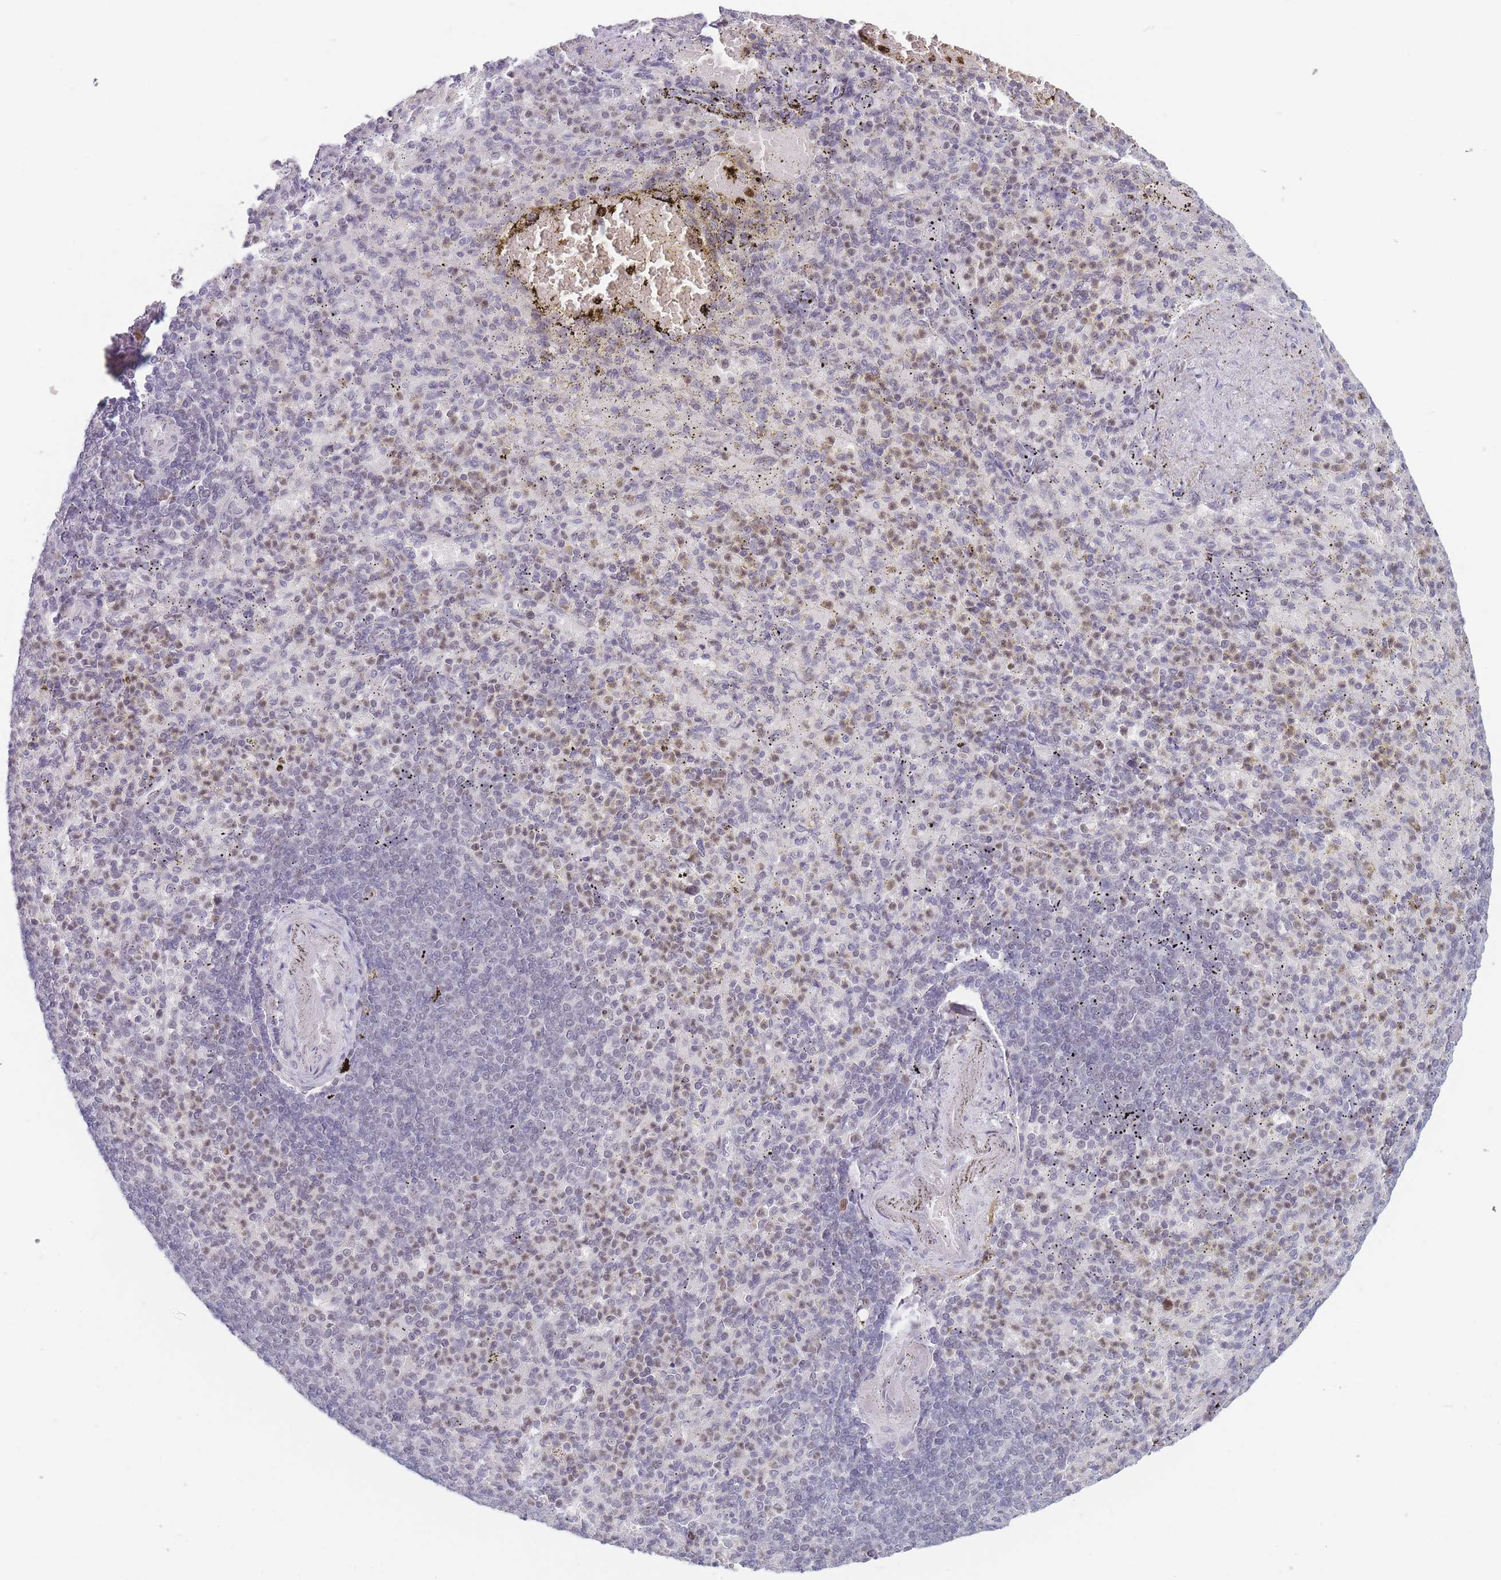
{"staining": {"intensity": "weak", "quantity": "25%-75%", "location": "nuclear"}, "tissue": "spleen", "cell_type": "Cells in red pulp", "image_type": "normal", "snomed": [{"axis": "morphology", "description": "Normal tissue, NOS"}, {"axis": "topography", "description": "Spleen"}], "caption": "High-power microscopy captured an immunohistochemistry histopathology image of normal spleen, revealing weak nuclear expression in about 25%-75% of cells in red pulp. (Brightfield microscopy of DAB IHC at high magnification).", "gene": "ARID3B", "patient": {"sex": "female", "age": 74}}